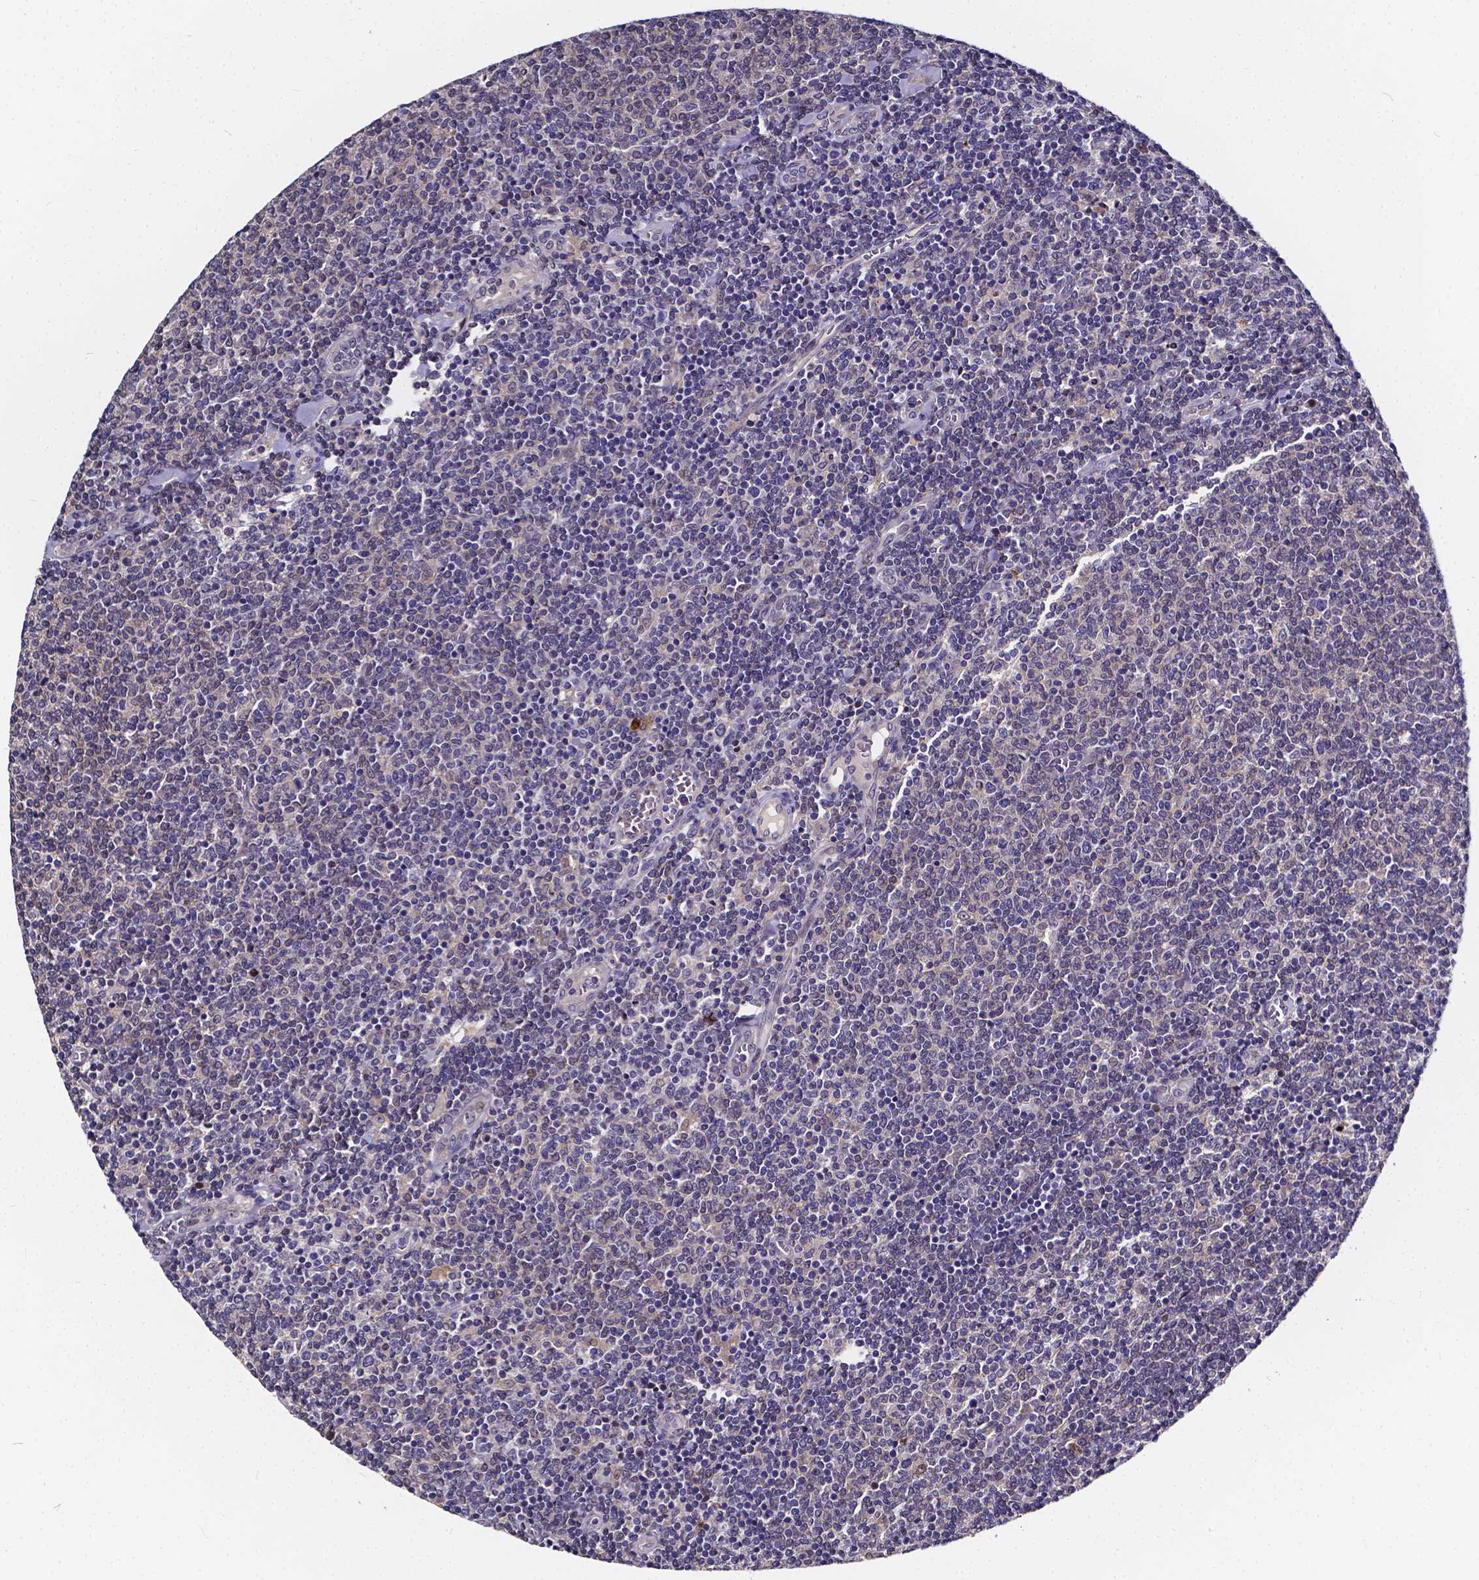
{"staining": {"intensity": "negative", "quantity": "none", "location": "none"}, "tissue": "lymphoma", "cell_type": "Tumor cells", "image_type": "cancer", "snomed": [{"axis": "morphology", "description": "Malignant lymphoma, non-Hodgkin's type, Low grade"}, {"axis": "topography", "description": "Lymph node"}], "caption": "Immunohistochemistry micrograph of neoplastic tissue: human malignant lymphoma, non-Hodgkin's type (low-grade) stained with DAB (3,3'-diaminobenzidine) reveals no significant protein expression in tumor cells.", "gene": "SOWAHA", "patient": {"sex": "male", "age": 52}}